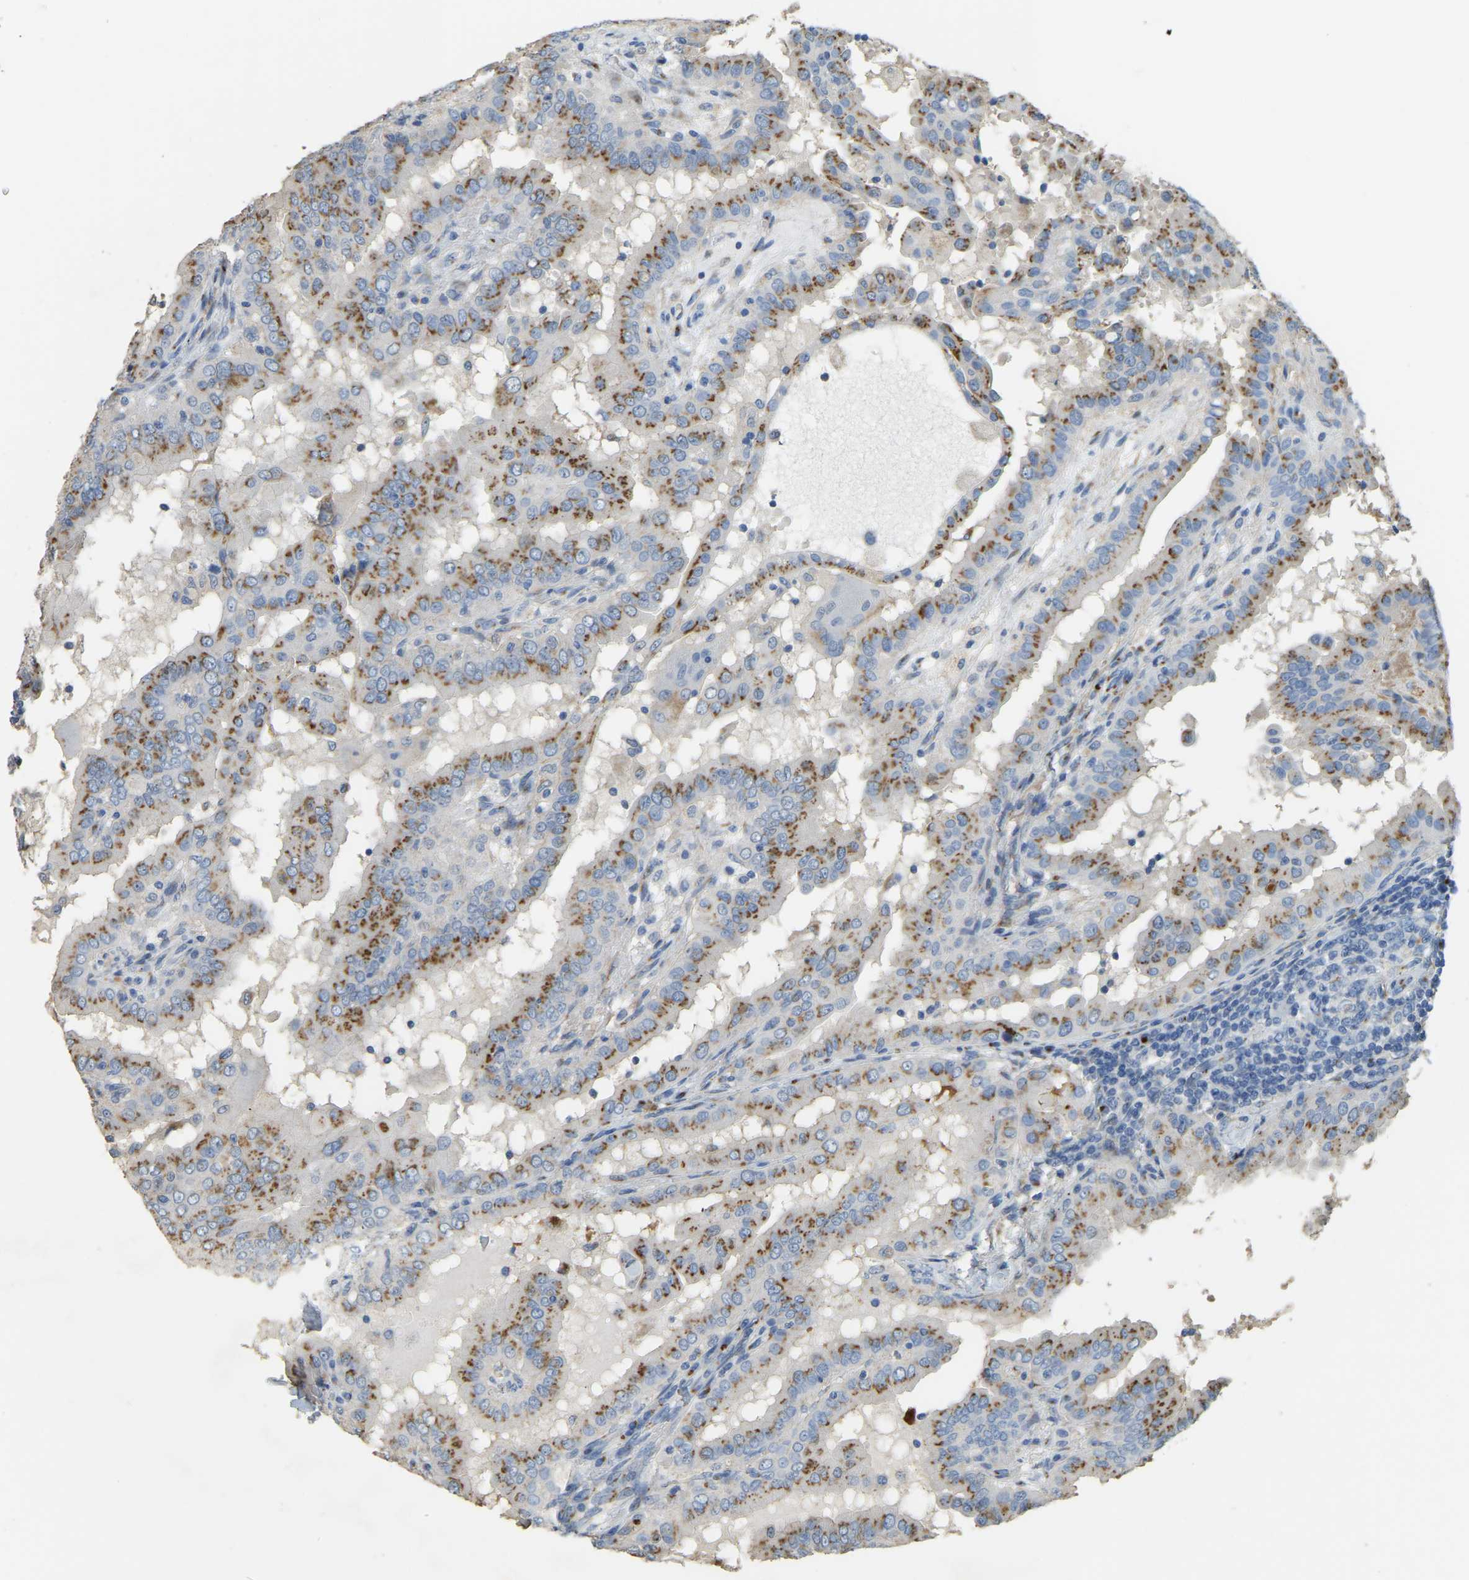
{"staining": {"intensity": "moderate", "quantity": ">75%", "location": "cytoplasmic/membranous"}, "tissue": "thyroid cancer", "cell_type": "Tumor cells", "image_type": "cancer", "snomed": [{"axis": "morphology", "description": "Papillary adenocarcinoma, NOS"}, {"axis": "topography", "description": "Thyroid gland"}], "caption": "Immunohistochemistry of human thyroid cancer (papillary adenocarcinoma) exhibits medium levels of moderate cytoplasmic/membranous staining in approximately >75% of tumor cells. The staining was performed using DAB (3,3'-diaminobenzidine) to visualize the protein expression in brown, while the nuclei were stained in blue with hematoxylin (Magnification: 20x).", "gene": "FAM174A", "patient": {"sex": "male", "age": 33}}